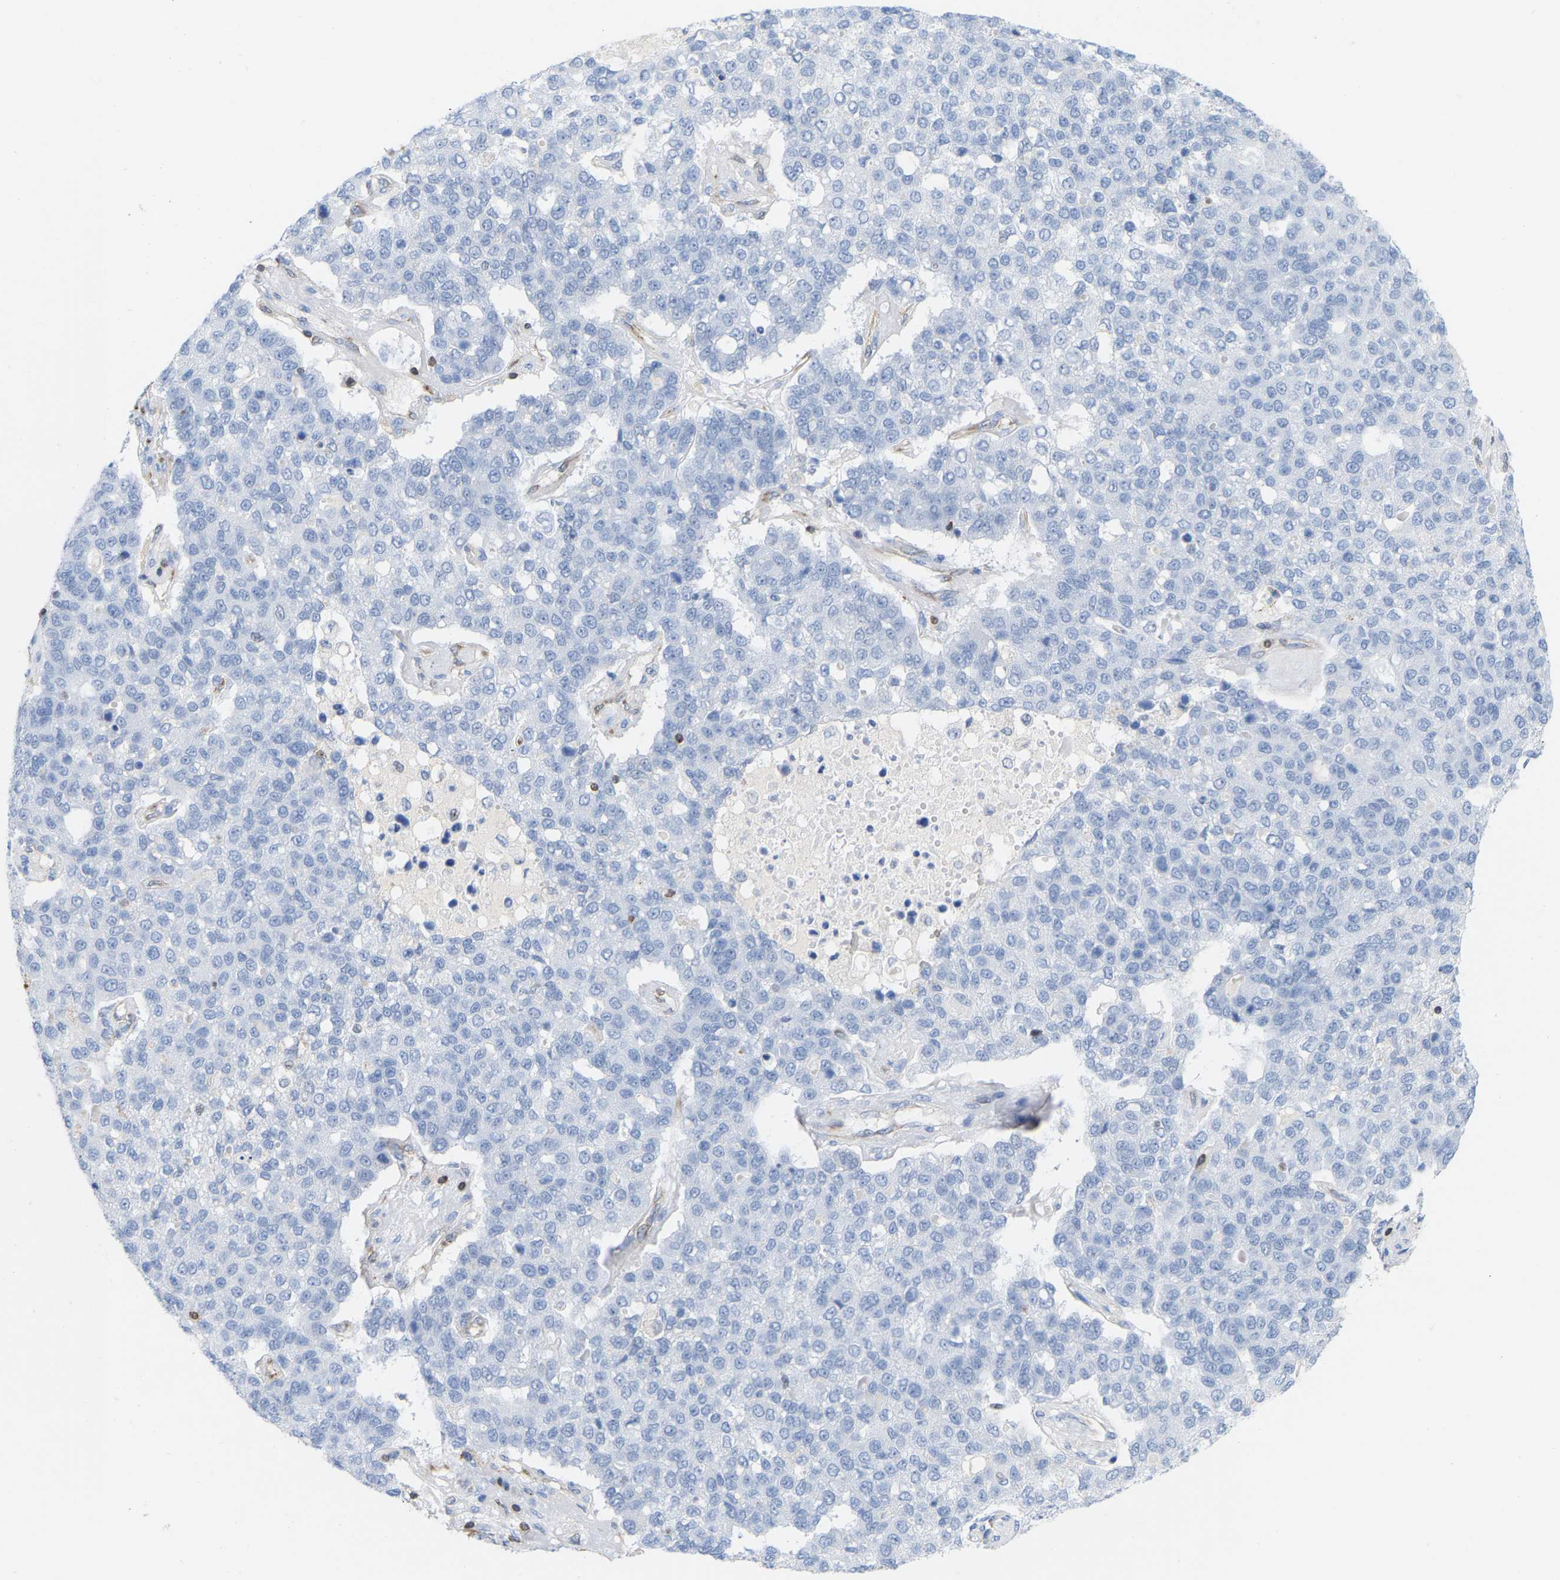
{"staining": {"intensity": "negative", "quantity": "none", "location": "none"}, "tissue": "pancreatic cancer", "cell_type": "Tumor cells", "image_type": "cancer", "snomed": [{"axis": "morphology", "description": "Adenocarcinoma, NOS"}, {"axis": "topography", "description": "Pancreas"}], "caption": "A high-resolution micrograph shows IHC staining of pancreatic adenocarcinoma, which reveals no significant staining in tumor cells.", "gene": "GIMAP4", "patient": {"sex": "female", "age": 61}}